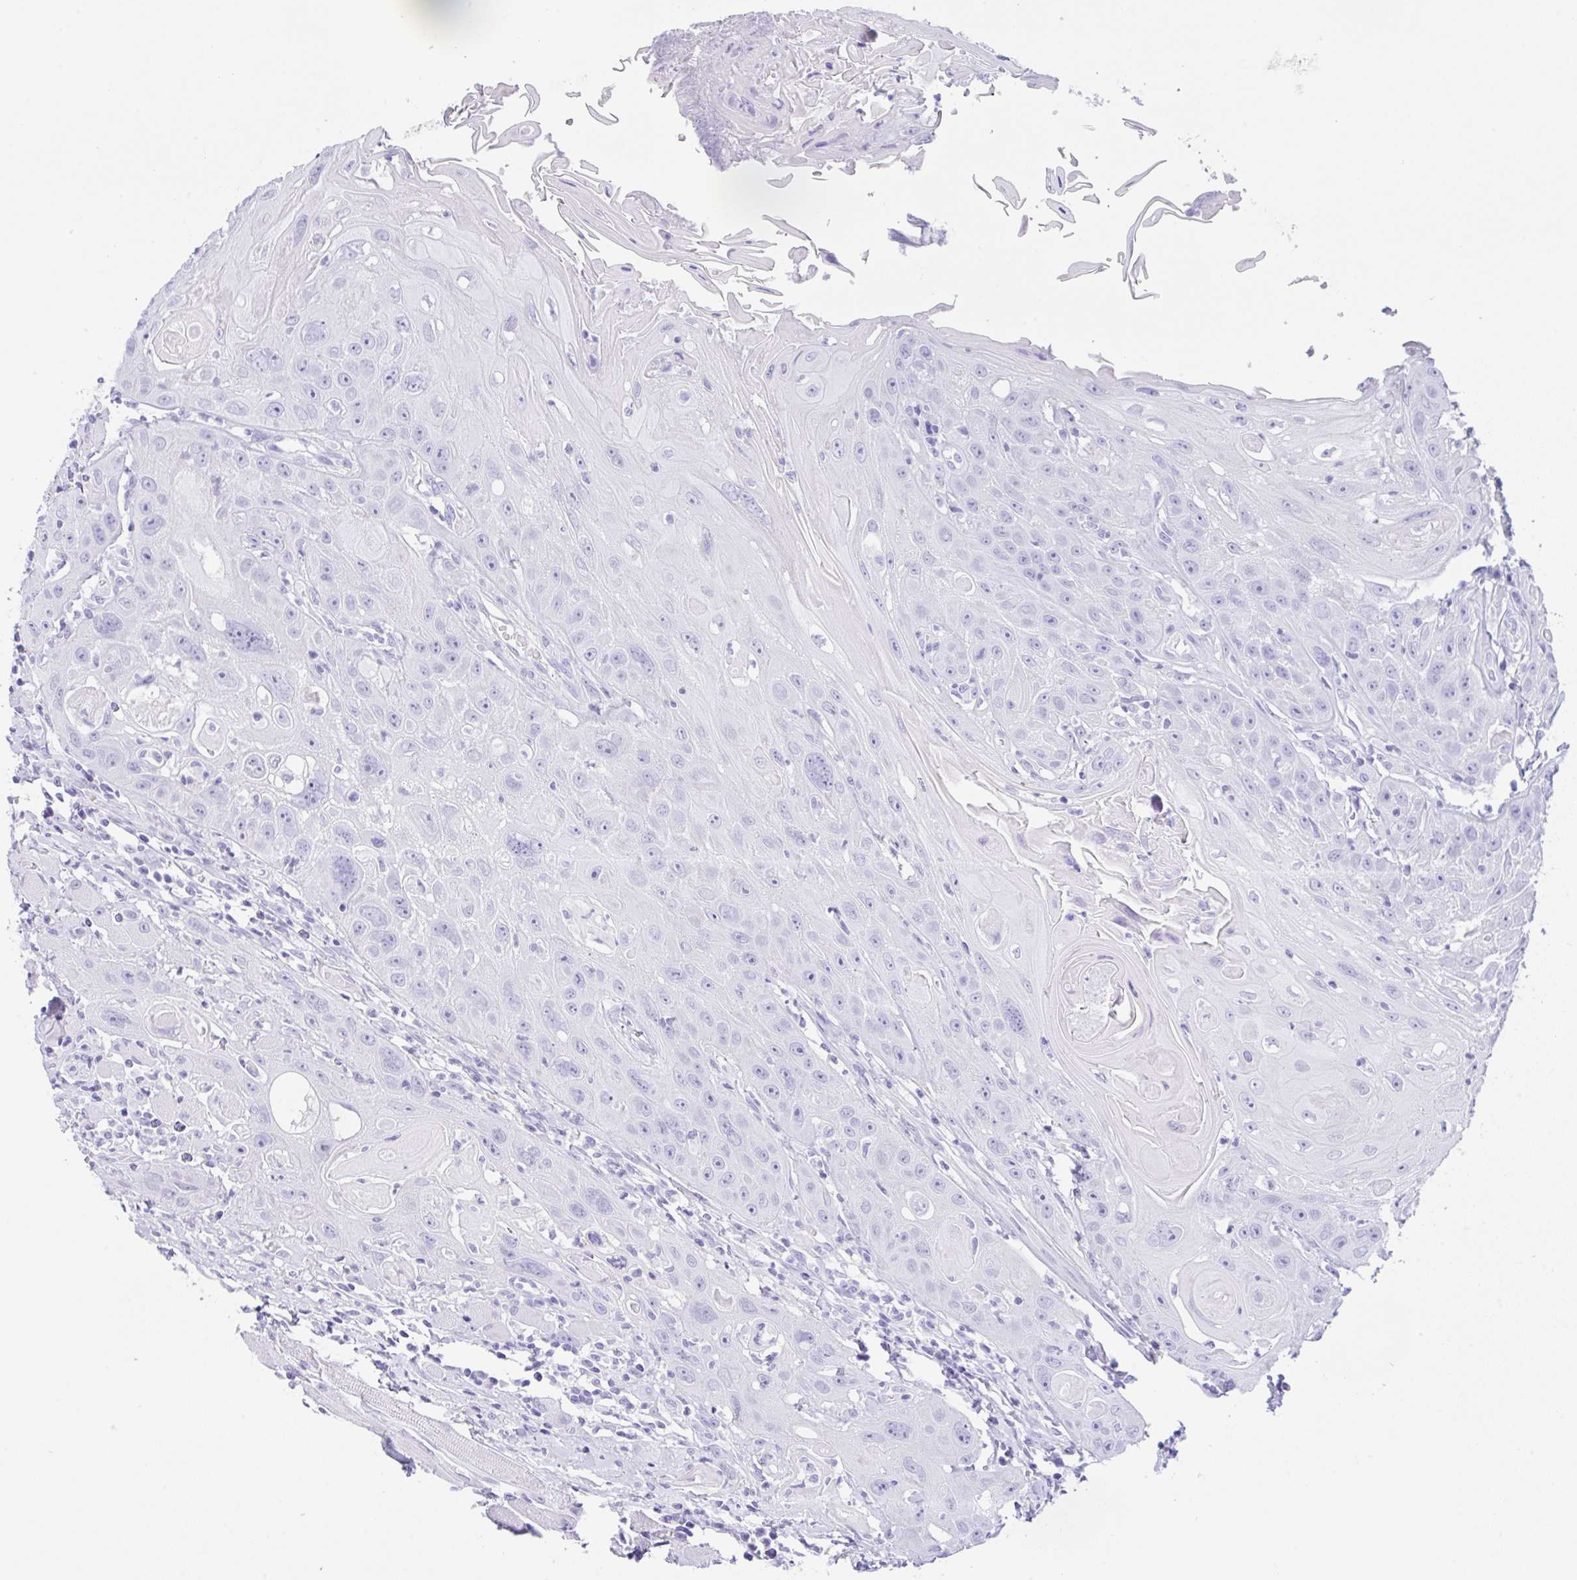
{"staining": {"intensity": "negative", "quantity": "none", "location": "none"}, "tissue": "head and neck cancer", "cell_type": "Tumor cells", "image_type": "cancer", "snomed": [{"axis": "morphology", "description": "Squamous cell carcinoma, NOS"}, {"axis": "topography", "description": "Head-Neck"}], "caption": "Tumor cells are negative for brown protein staining in head and neck squamous cell carcinoma.", "gene": "CPA1", "patient": {"sex": "female", "age": 59}}